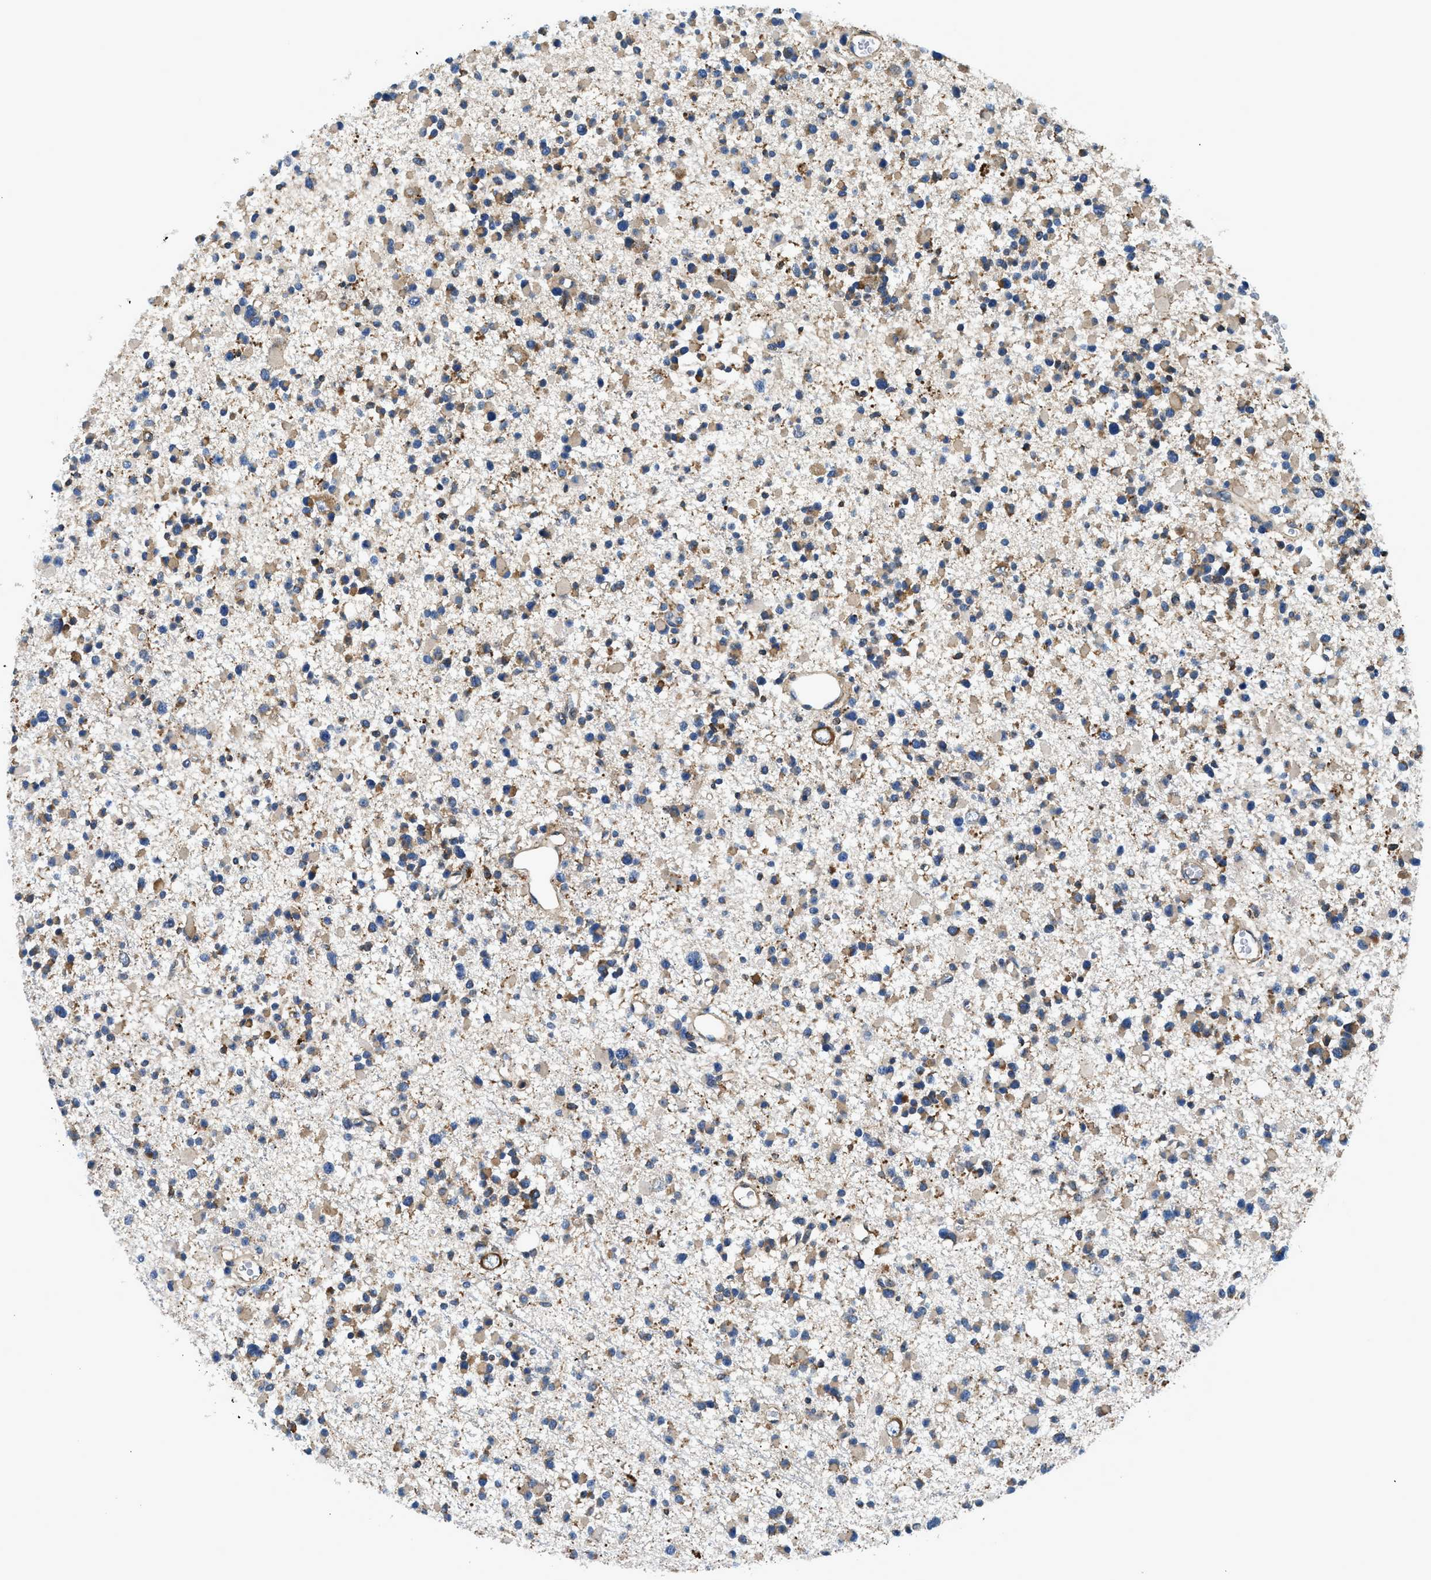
{"staining": {"intensity": "weak", "quantity": ">75%", "location": "cytoplasmic/membranous"}, "tissue": "glioma", "cell_type": "Tumor cells", "image_type": "cancer", "snomed": [{"axis": "morphology", "description": "Glioma, malignant, Low grade"}, {"axis": "topography", "description": "Brain"}], "caption": "Glioma stained with immunohistochemistry (IHC) demonstrates weak cytoplasmic/membranous staining in approximately >75% of tumor cells.", "gene": "LPIN2", "patient": {"sex": "female", "age": 22}}